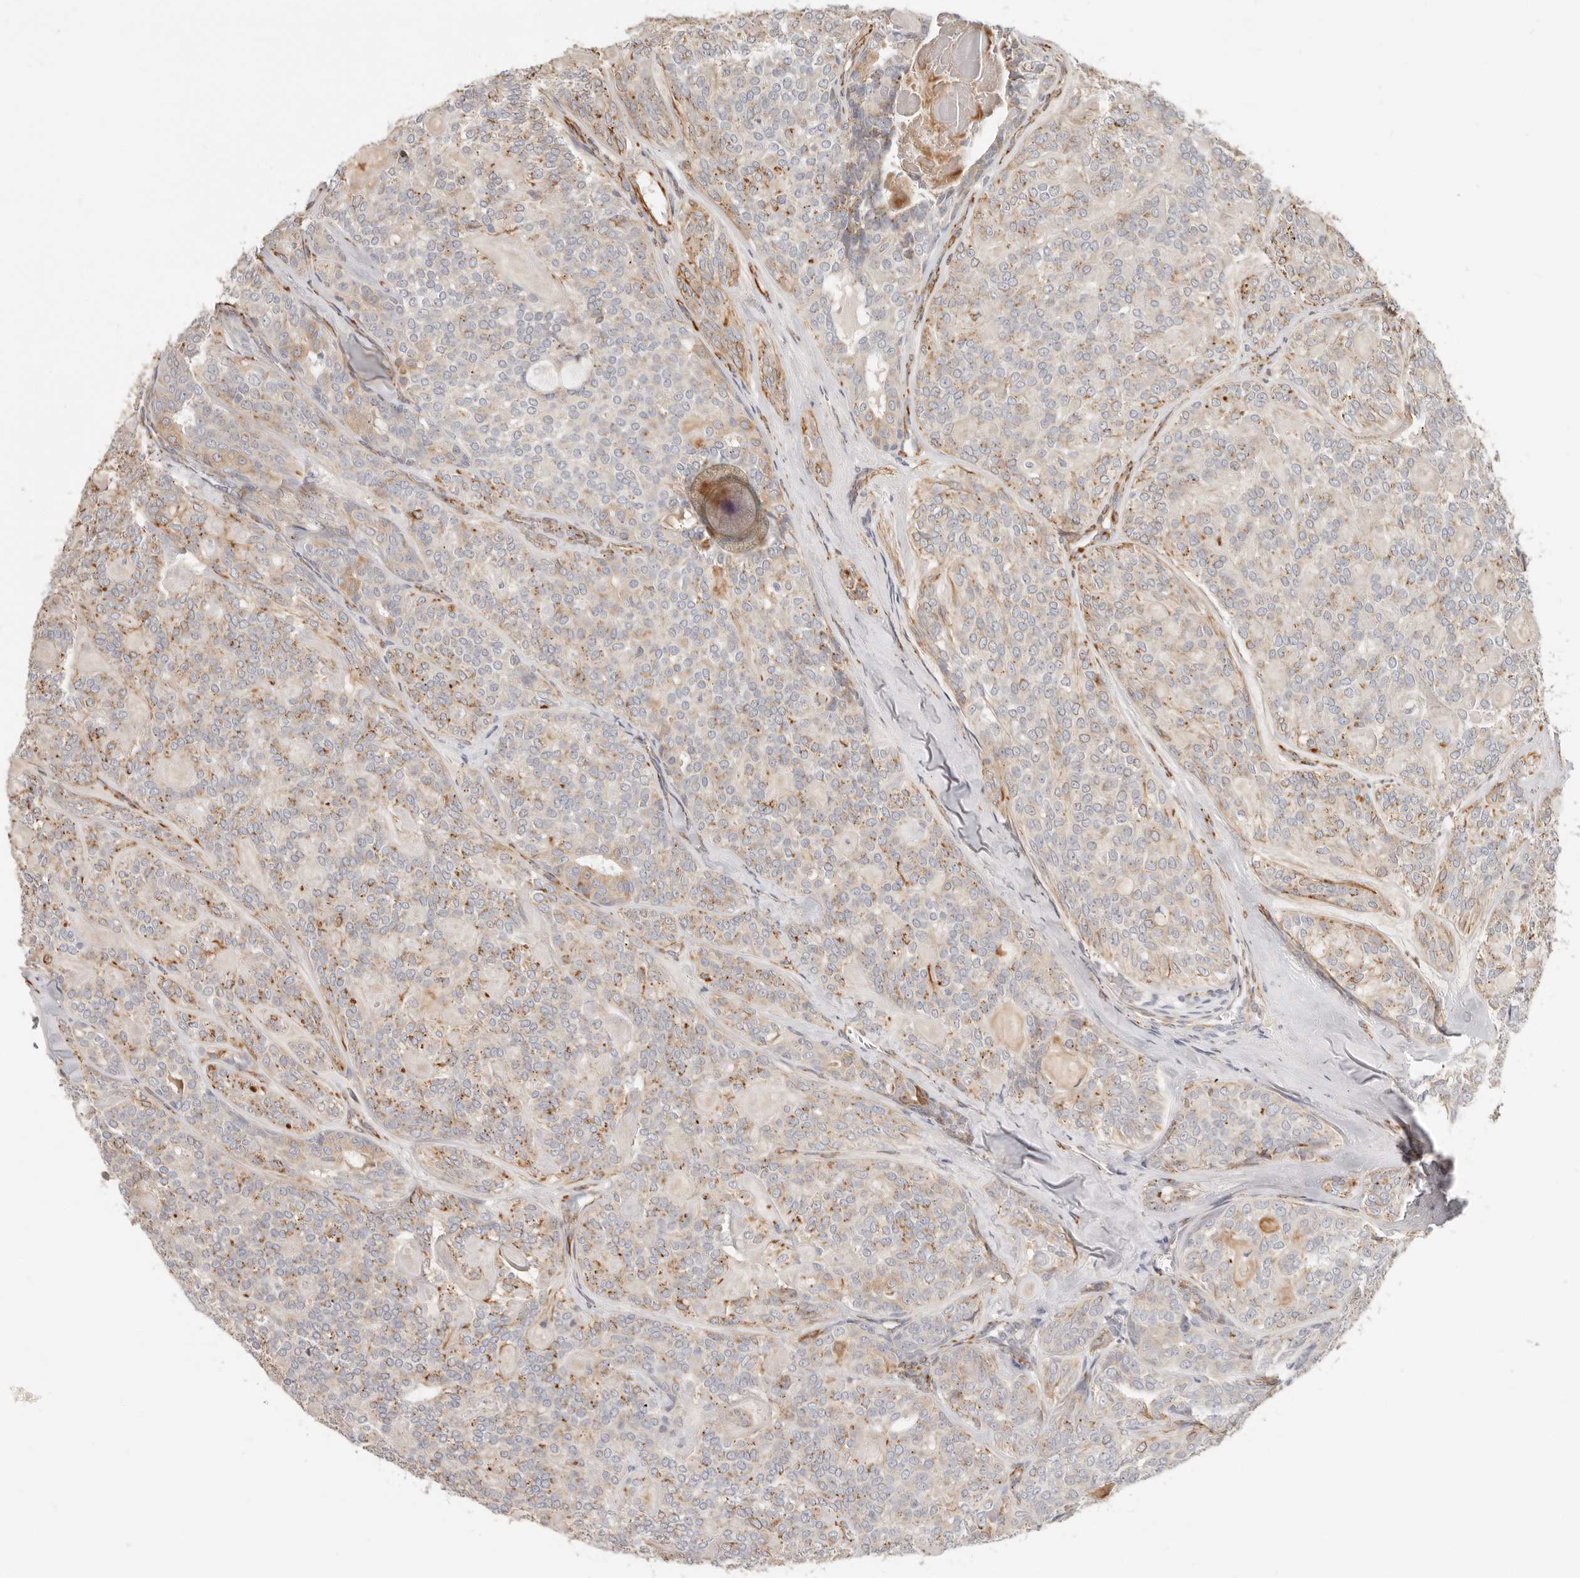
{"staining": {"intensity": "moderate", "quantity": "25%-75%", "location": "cytoplasmic/membranous"}, "tissue": "head and neck cancer", "cell_type": "Tumor cells", "image_type": "cancer", "snomed": [{"axis": "morphology", "description": "Adenocarcinoma, NOS"}, {"axis": "topography", "description": "Head-Neck"}], "caption": "A photomicrograph of human head and neck adenocarcinoma stained for a protein reveals moderate cytoplasmic/membranous brown staining in tumor cells. The protein is stained brown, and the nuclei are stained in blue (DAB IHC with brightfield microscopy, high magnification).", "gene": "SPRING1", "patient": {"sex": "male", "age": 66}}